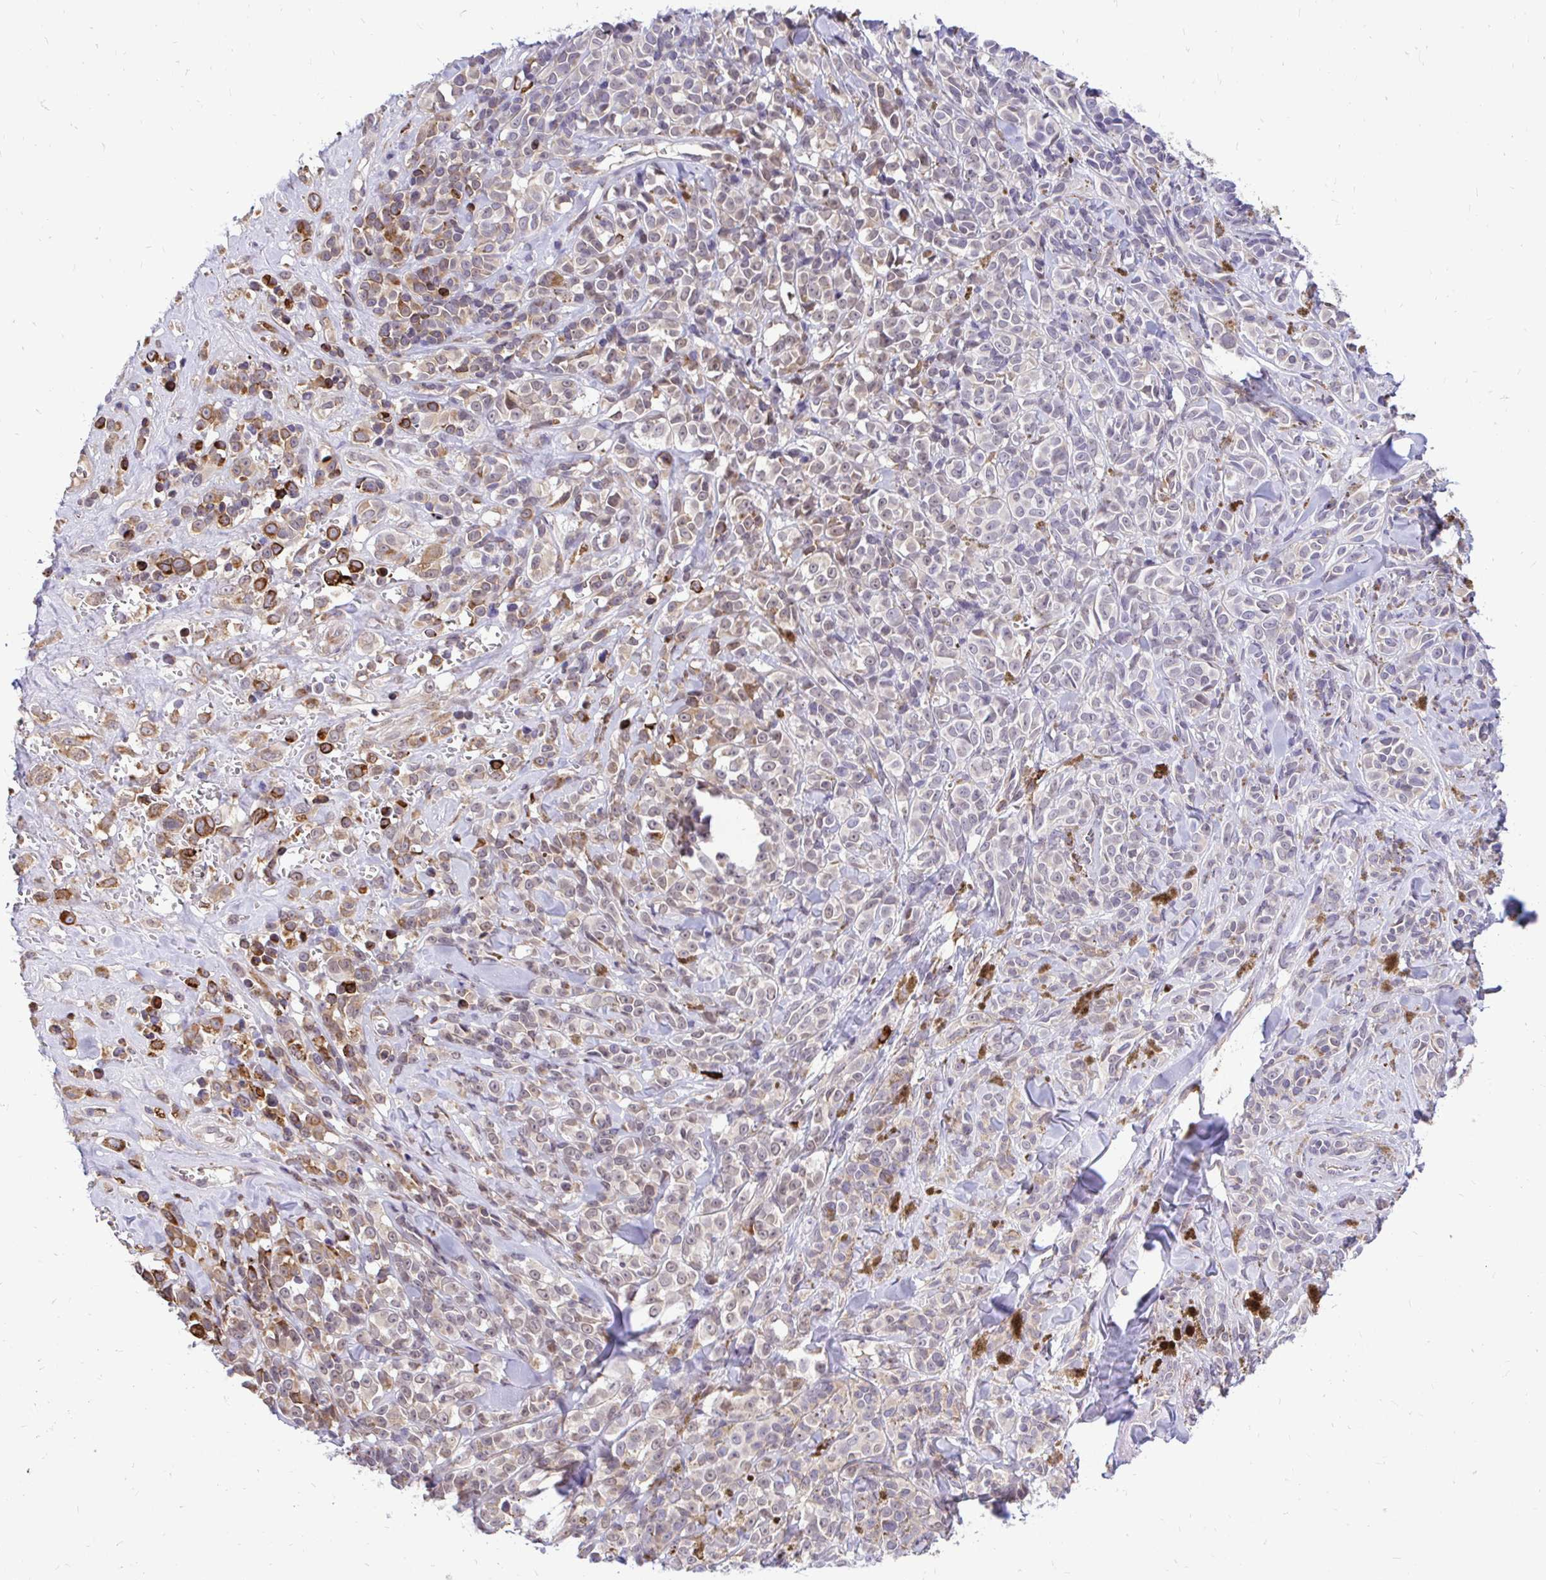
{"staining": {"intensity": "weak", "quantity": "<25%", "location": "nuclear"}, "tissue": "melanoma", "cell_type": "Tumor cells", "image_type": "cancer", "snomed": [{"axis": "morphology", "description": "Malignant melanoma, NOS"}, {"axis": "topography", "description": "Skin"}], "caption": "DAB immunohistochemical staining of malignant melanoma displays no significant positivity in tumor cells.", "gene": "NAALAD2", "patient": {"sex": "male", "age": 85}}